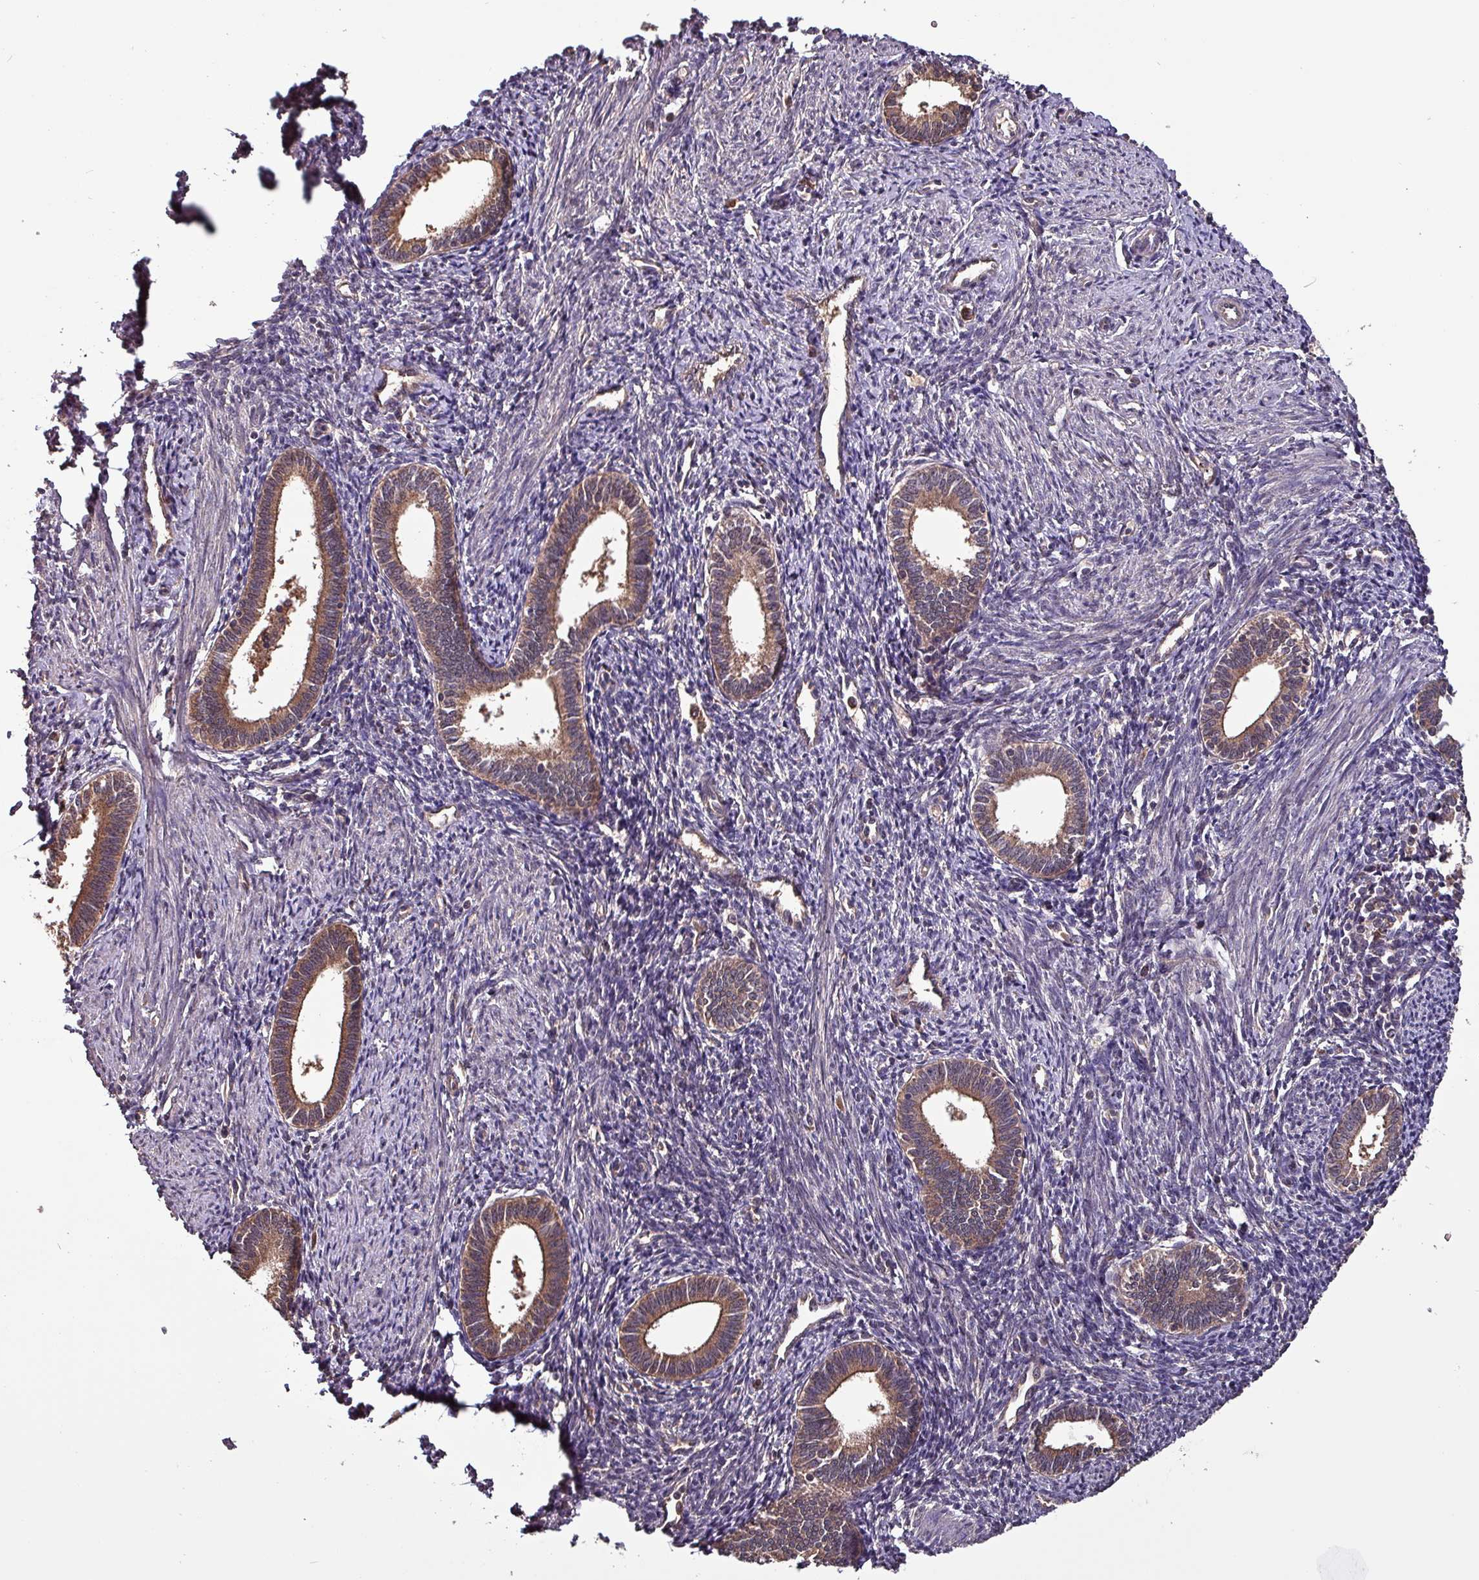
{"staining": {"intensity": "moderate", "quantity": "<25%", "location": "cytoplasmic/membranous"}, "tissue": "endometrium", "cell_type": "Cells in endometrial stroma", "image_type": "normal", "snomed": [{"axis": "morphology", "description": "Normal tissue, NOS"}, {"axis": "topography", "description": "Endometrium"}], "caption": "An image of human endometrium stained for a protein shows moderate cytoplasmic/membranous brown staining in cells in endometrial stroma.", "gene": "PAFAH1B2", "patient": {"sex": "female", "age": 41}}